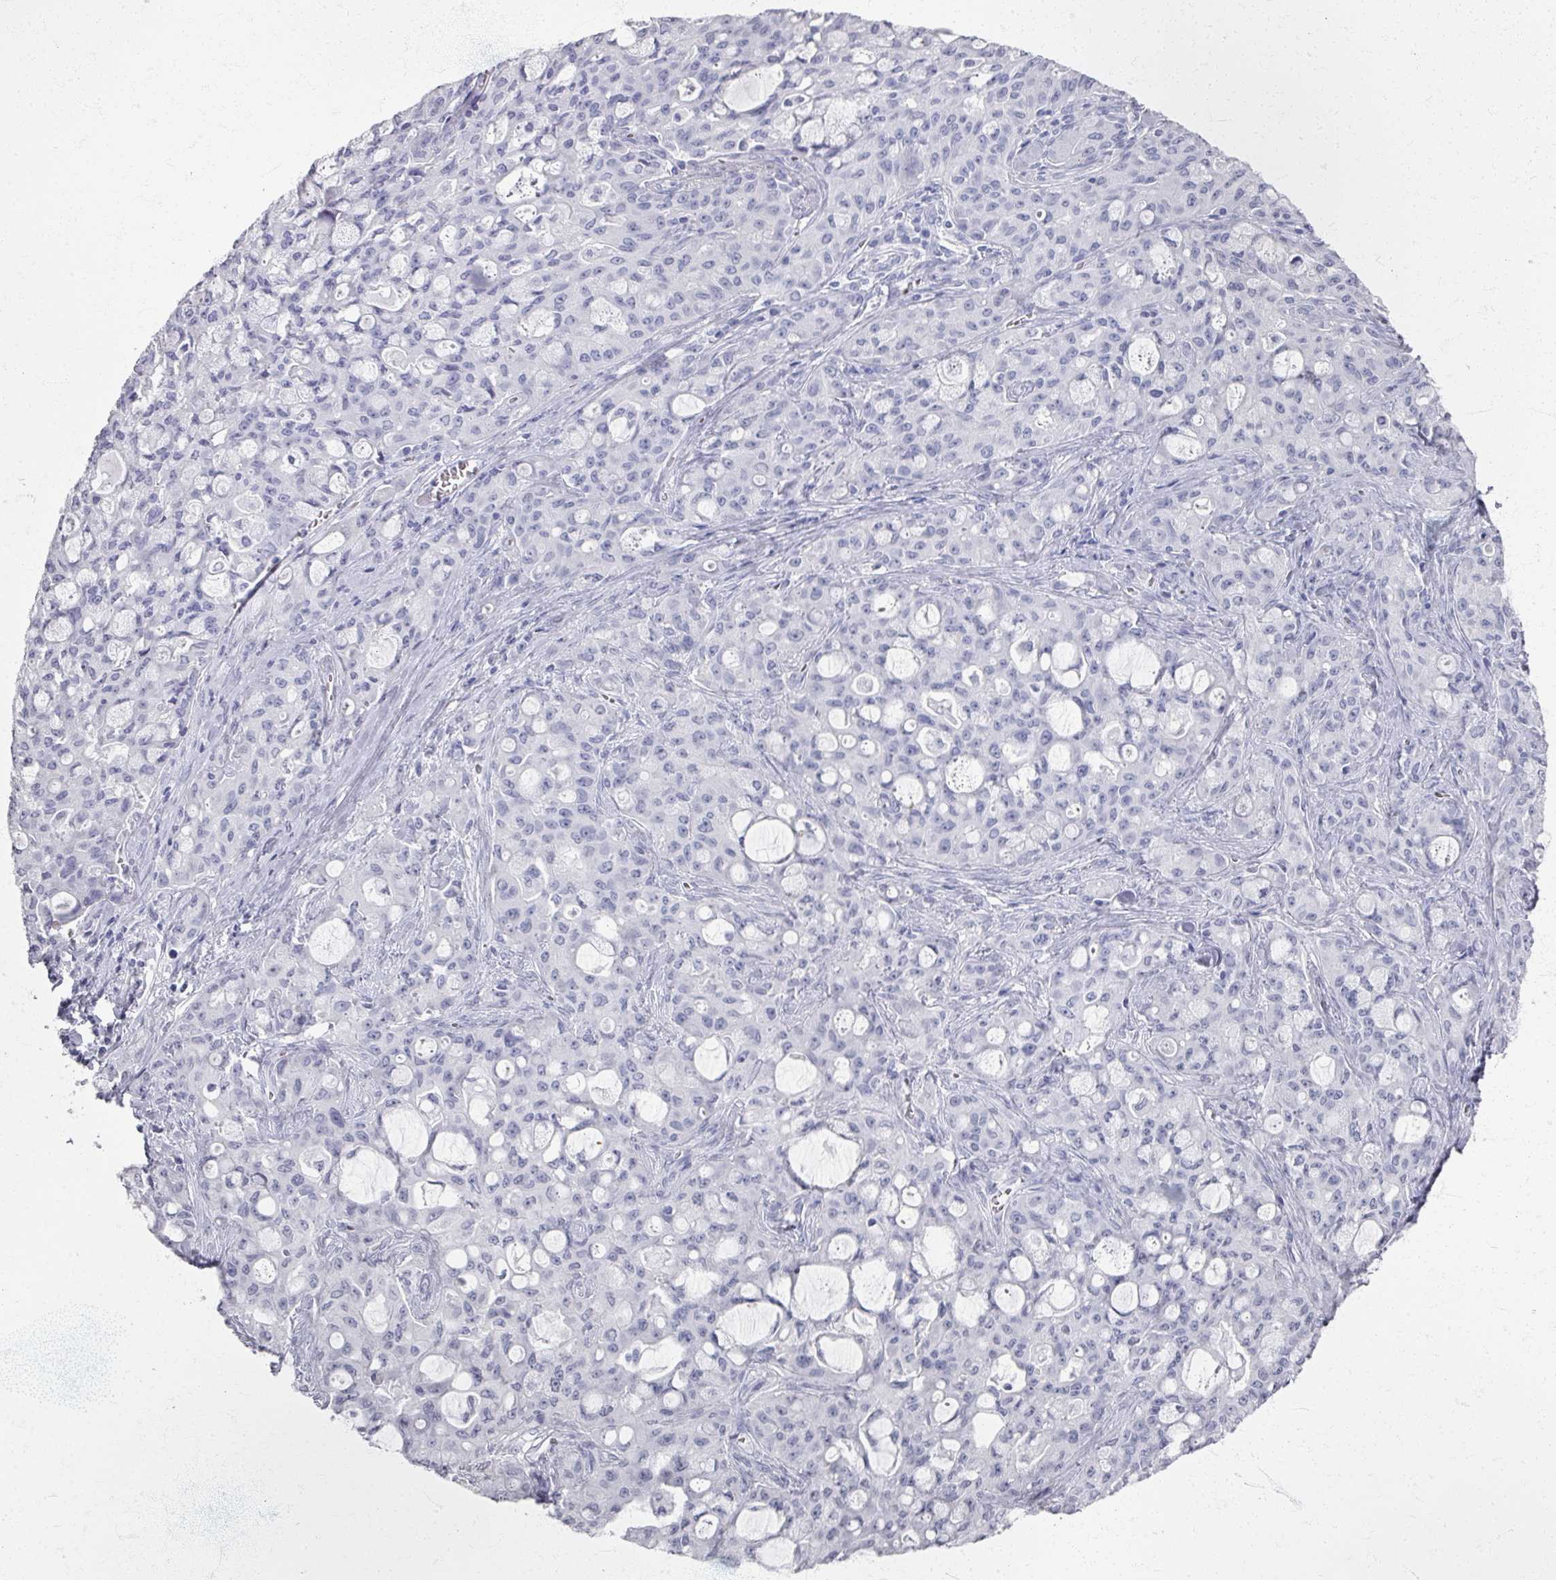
{"staining": {"intensity": "negative", "quantity": "none", "location": "none"}, "tissue": "lung cancer", "cell_type": "Tumor cells", "image_type": "cancer", "snomed": [{"axis": "morphology", "description": "Adenocarcinoma, NOS"}, {"axis": "topography", "description": "Lung"}], "caption": "High magnification brightfield microscopy of lung adenocarcinoma stained with DAB (brown) and counterstained with hematoxylin (blue): tumor cells show no significant positivity. Nuclei are stained in blue.", "gene": "PSKH1", "patient": {"sex": "female", "age": 44}}